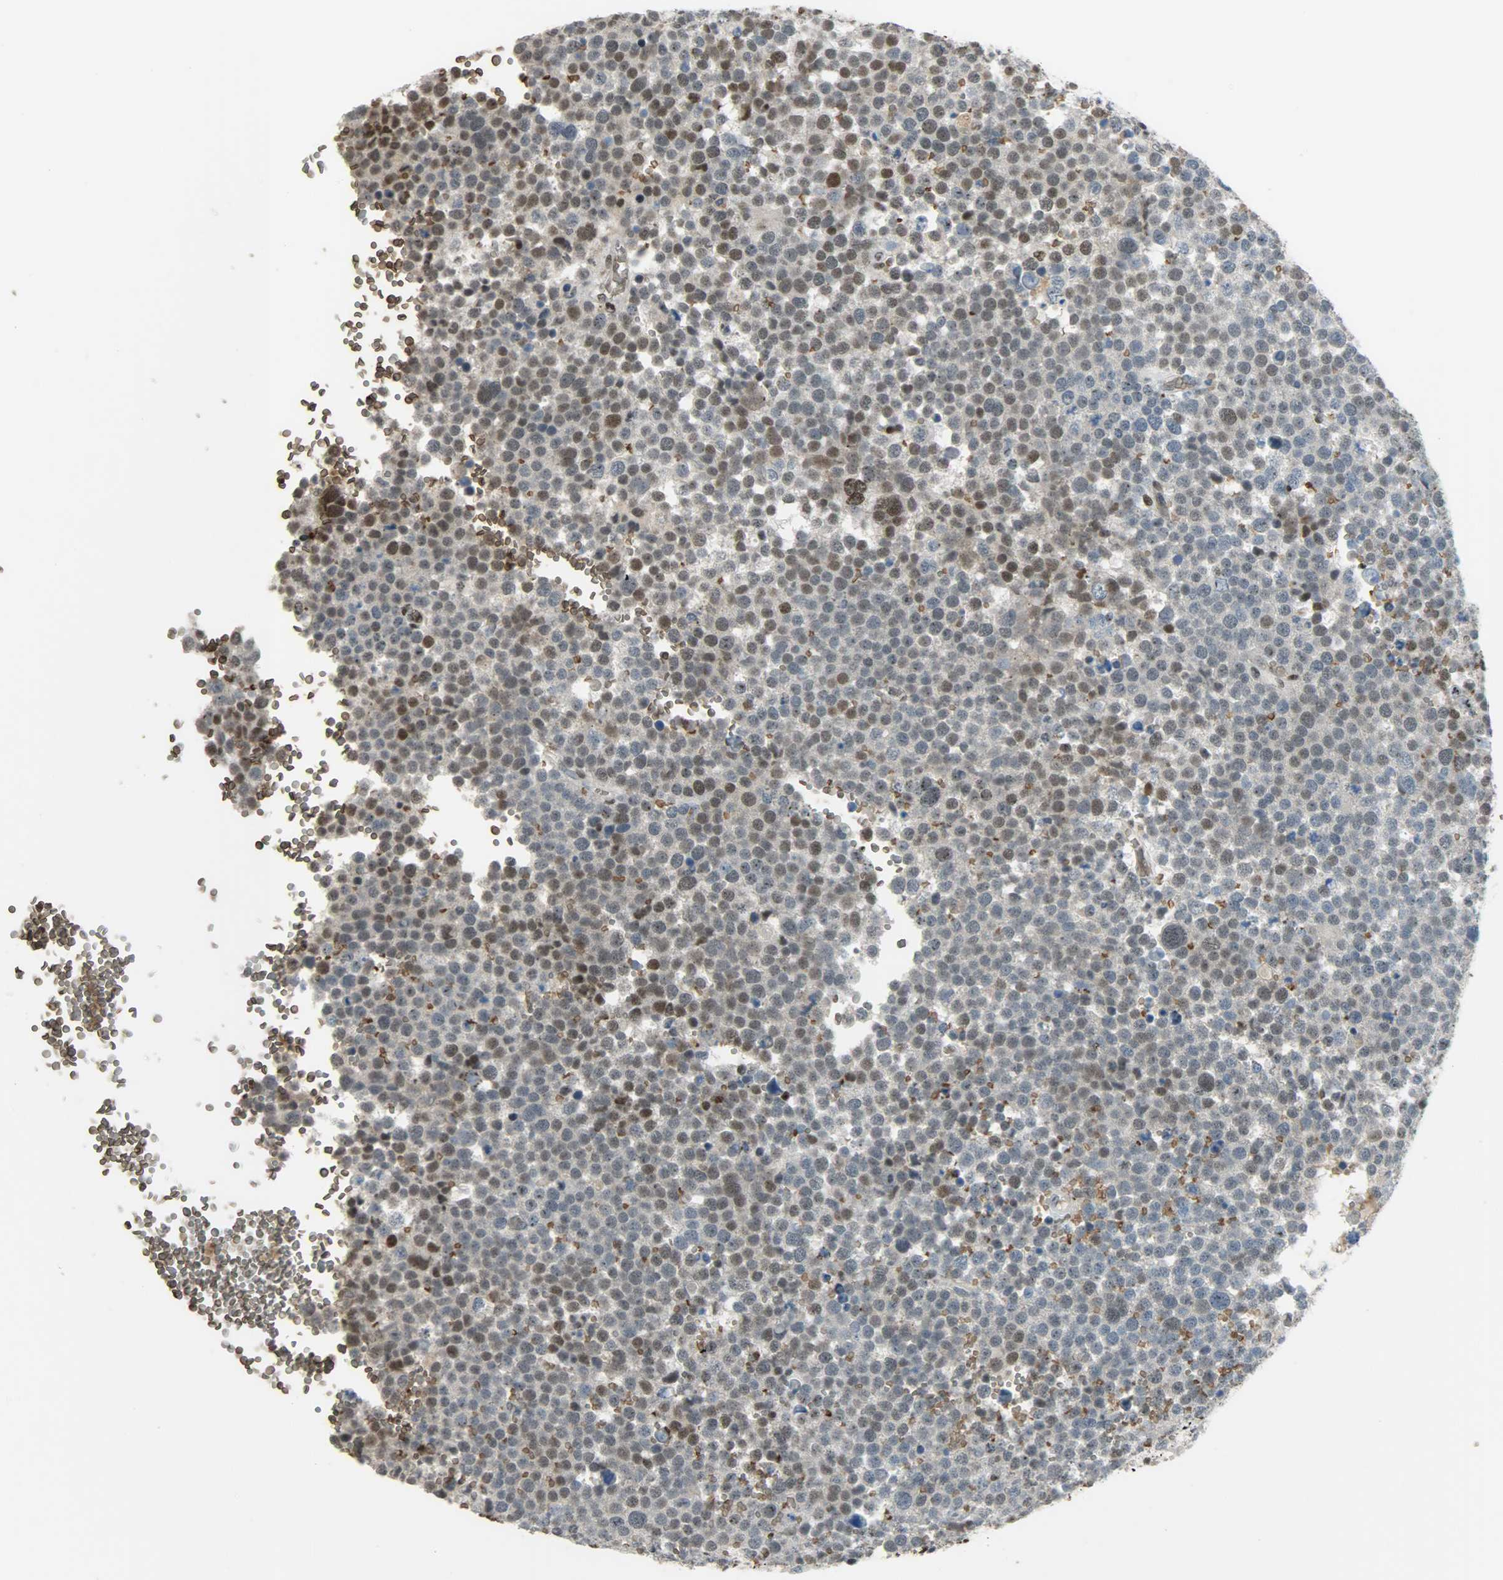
{"staining": {"intensity": "moderate", "quantity": "25%-75%", "location": "cytoplasmic/membranous,nuclear"}, "tissue": "testis cancer", "cell_type": "Tumor cells", "image_type": "cancer", "snomed": [{"axis": "morphology", "description": "Seminoma, NOS"}, {"axis": "topography", "description": "Testis"}], "caption": "Tumor cells show medium levels of moderate cytoplasmic/membranous and nuclear expression in approximately 25%-75% of cells in testis cancer (seminoma).", "gene": "SNAI1", "patient": {"sex": "male", "age": 71}}